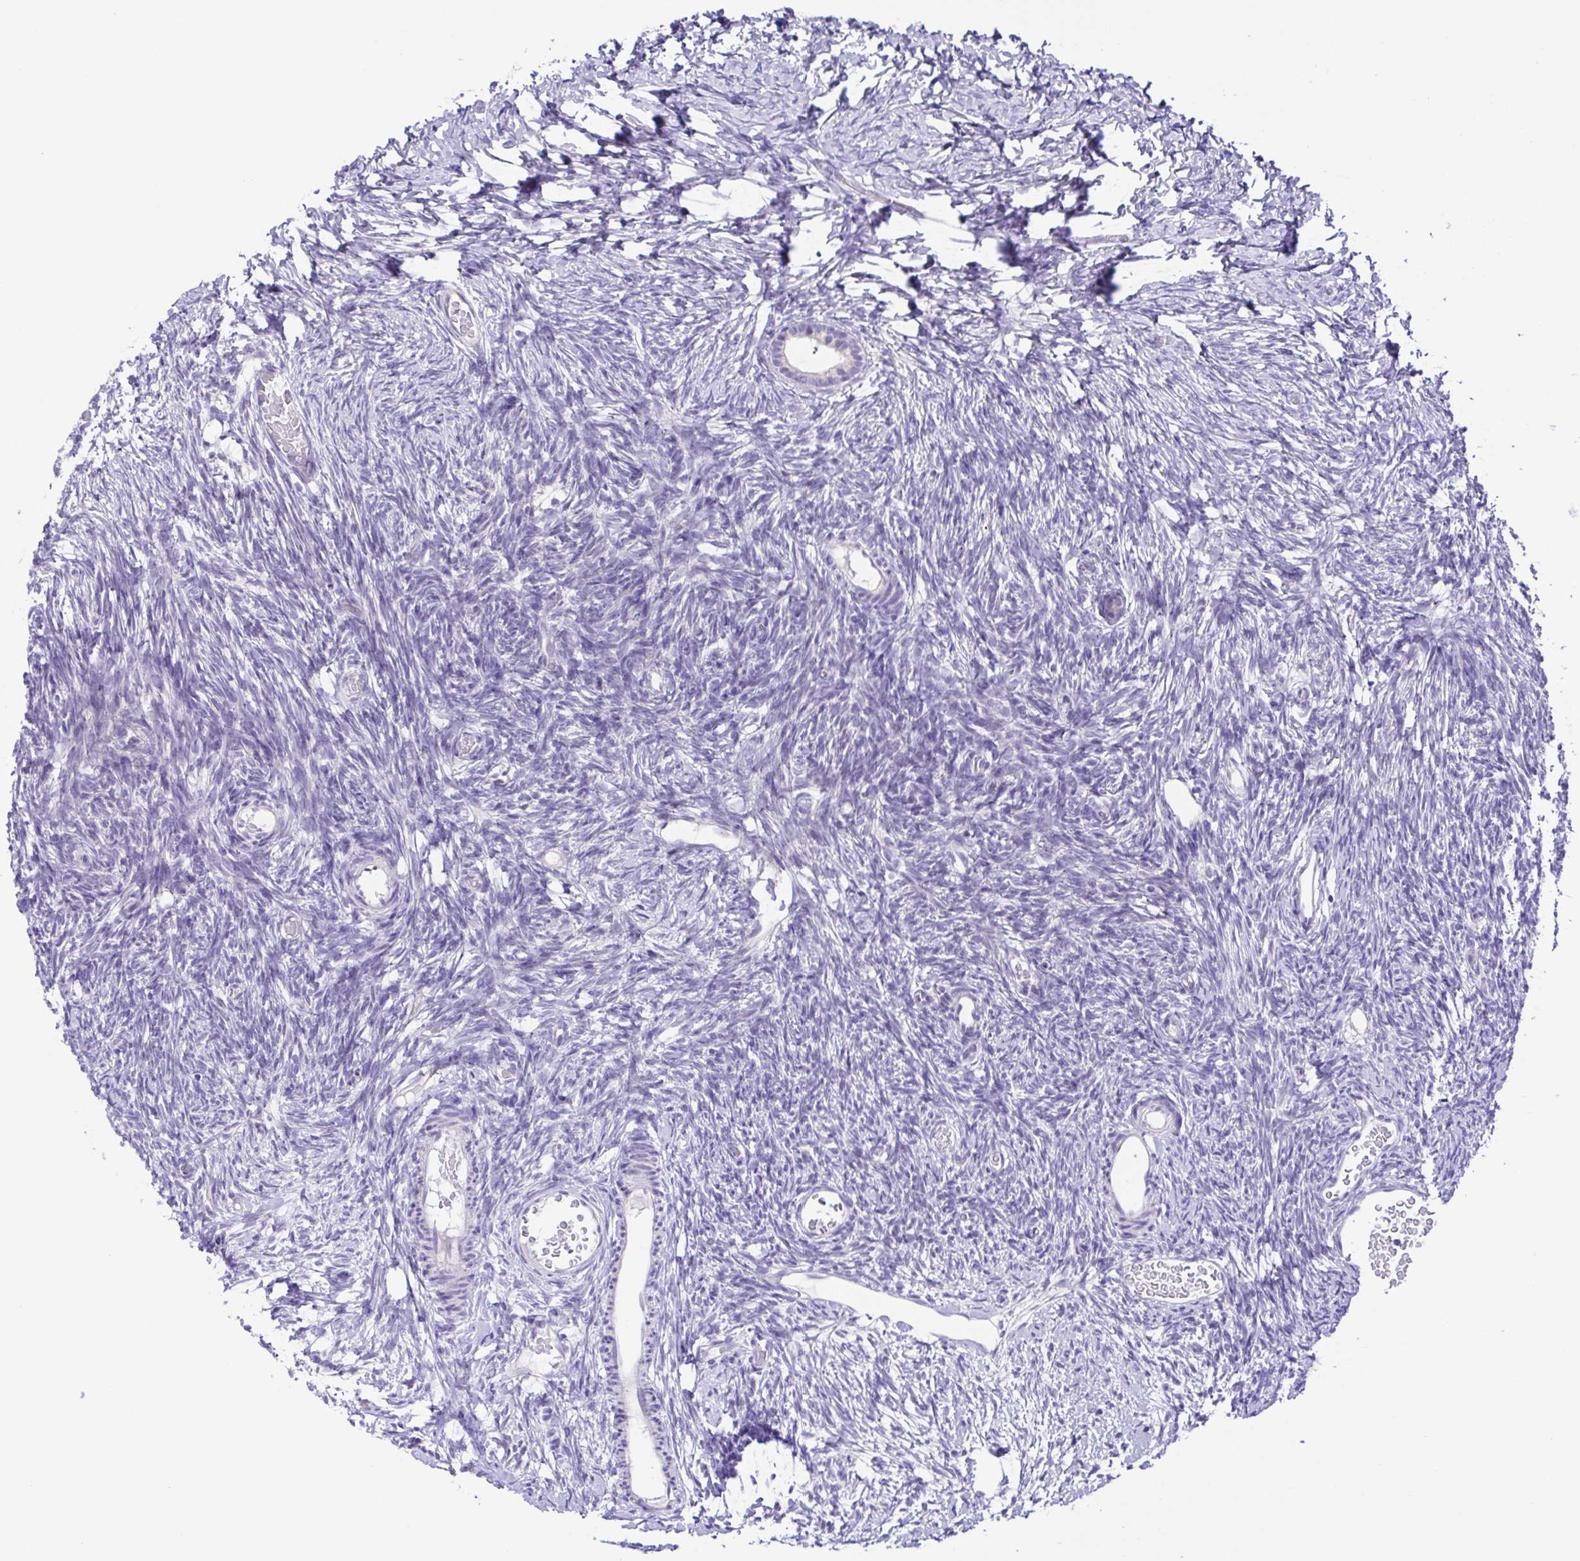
{"staining": {"intensity": "negative", "quantity": "none", "location": "none"}, "tissue": "ovary", "cell_type": "Follicle cells", "image_type": "normal", "snomed": [{"axis": "morphology", "description": "Normal tissue, NOS"}, {"axis": "topography", "description": "Ovary"}], "caption": "This is a micrograph of IHC staining of normal ovary, which shows no positivity in follicle cells.", "gene": "DCLK2", "patient": {"sex": "female", "age": 39}}